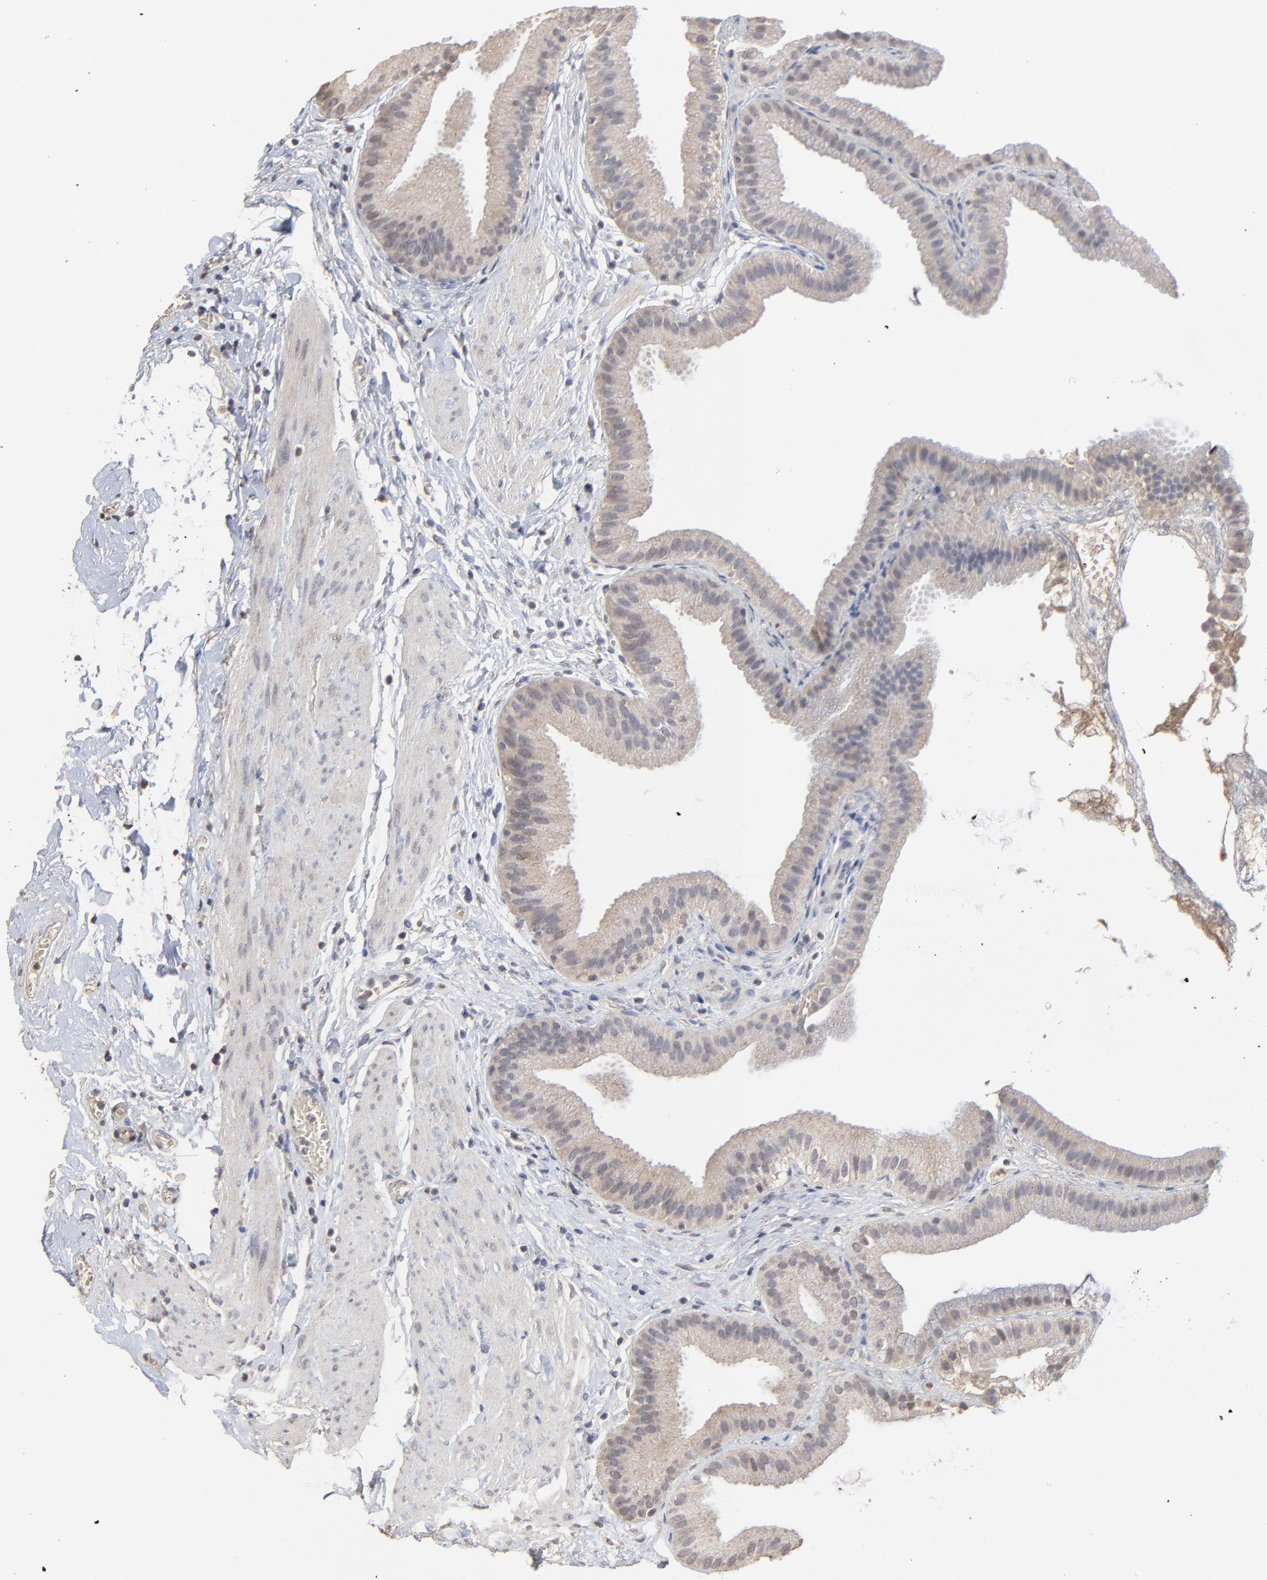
{"staining": {"intensity": "negative", "quantity": "none", "location": "none"}, "tissue": "gallbladder", "cell_type": "Glandular cells", "image_type": "normal", "snomed": [{"axis": "morphology", "description": "Normal tissue, NOS"}, {"axis": "topography", "description": "Gallbladder"}], "caption": "Immunohistochemical staining of unremarkable gallbladder reveals no significant positivity in glandular cells. (DAB immunohistochemistry with hematoxylin counter stain).", "gene": "VPREB3", "patient": {"sex": "female", "age": 63}}